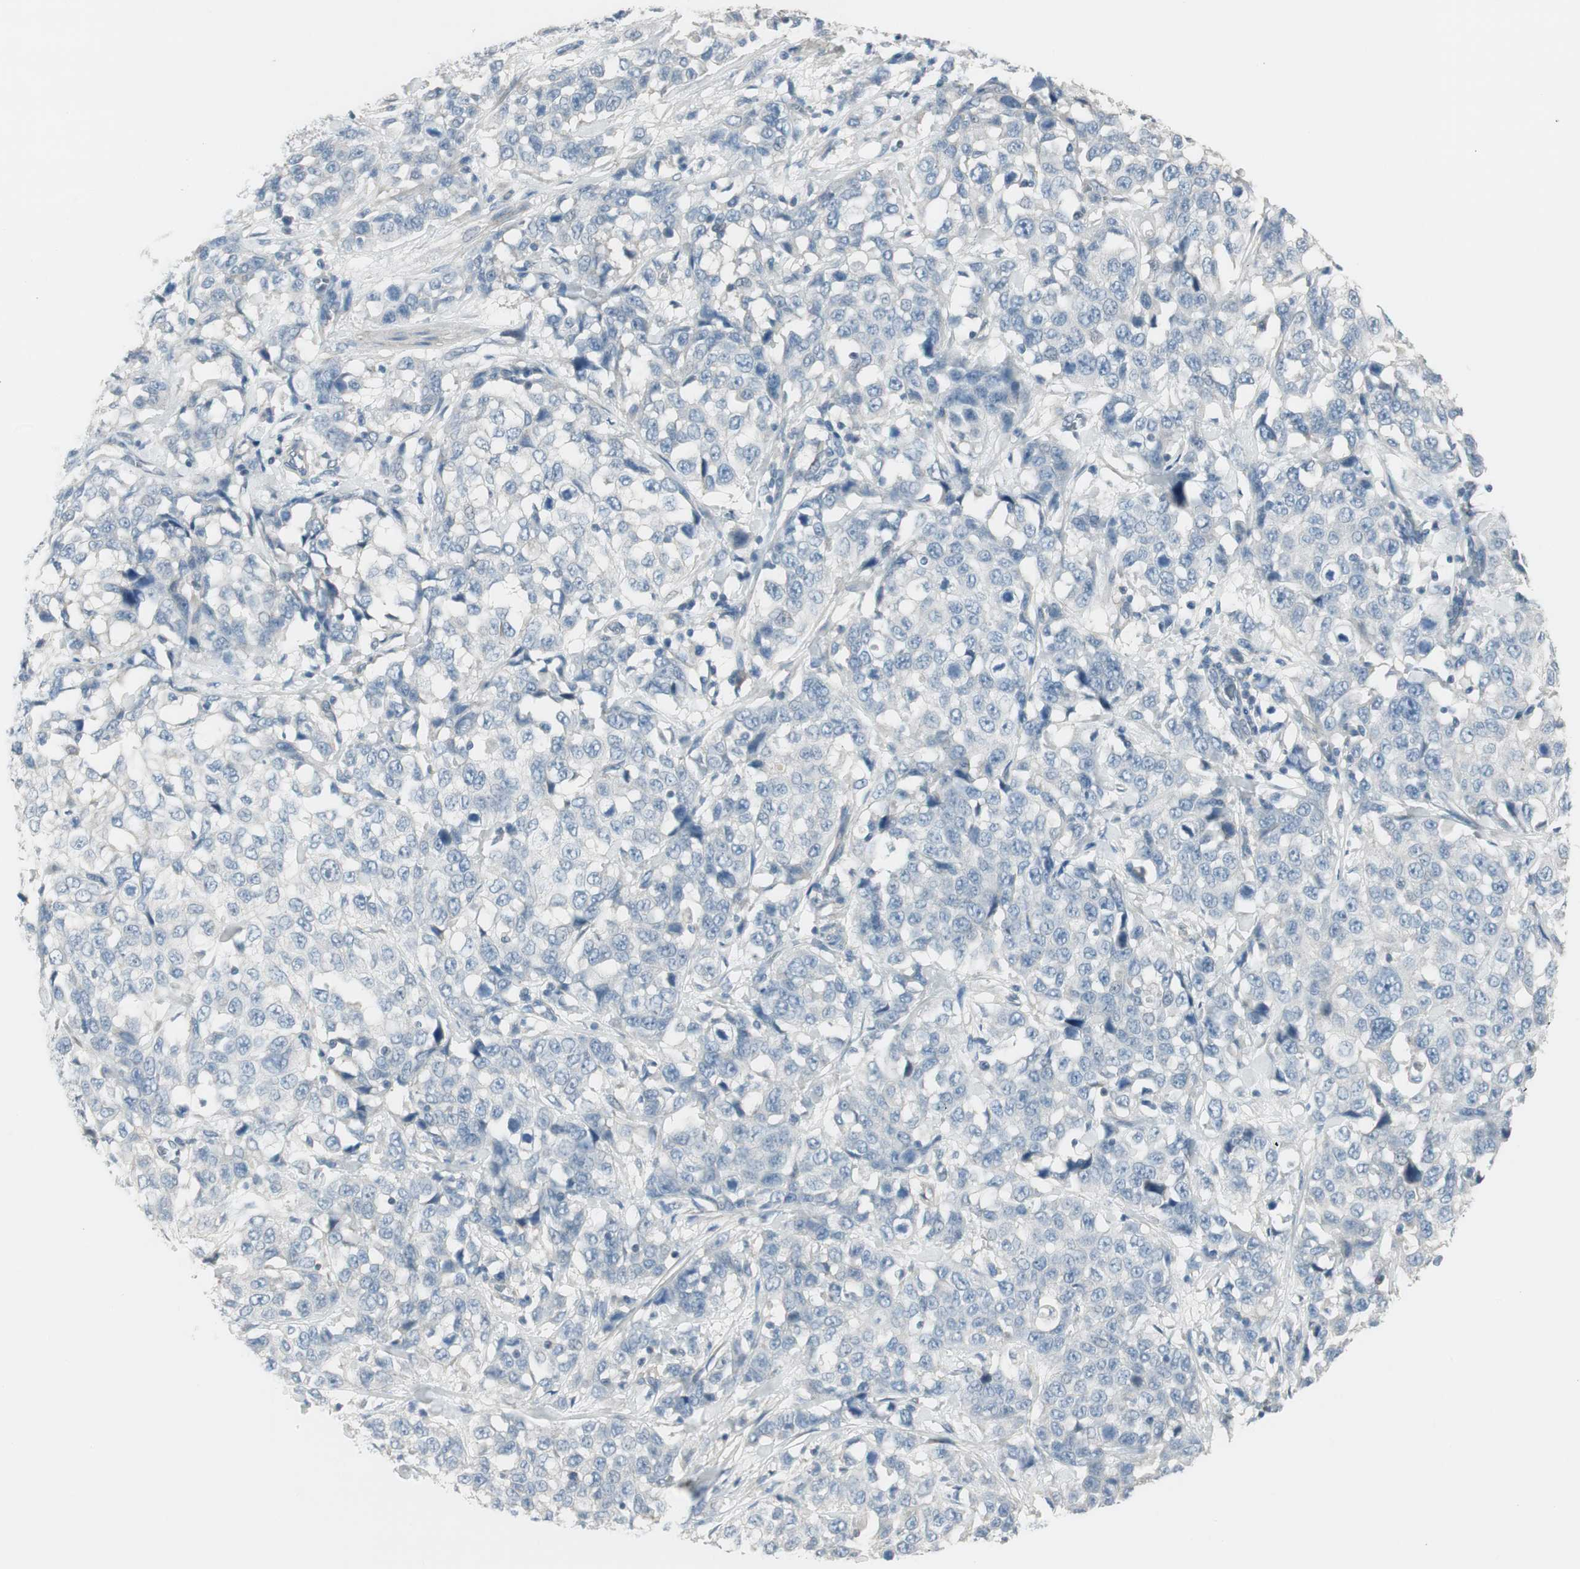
{"staining": {"intensity": "negative", "quantity": "none", "location": "none"}, "tissue": "stomach cancer", "cell_type": "Tumor cells", "image_type": "cancer", "snomed": [{"axis": "morphology", "description": "Normal tissue, NOS"}, {"axis": "morphology", "description": "Adenocarcinoma, NOS"}, {"axis": "topography", "description": "Stomach"}], "caption": "The IHC photomicrograph has no significant expression in tumor cells of stomach adenocarcinoma tissue.", "gene": "EVA1A", "patient": {"sex": "male", "age": 48}}